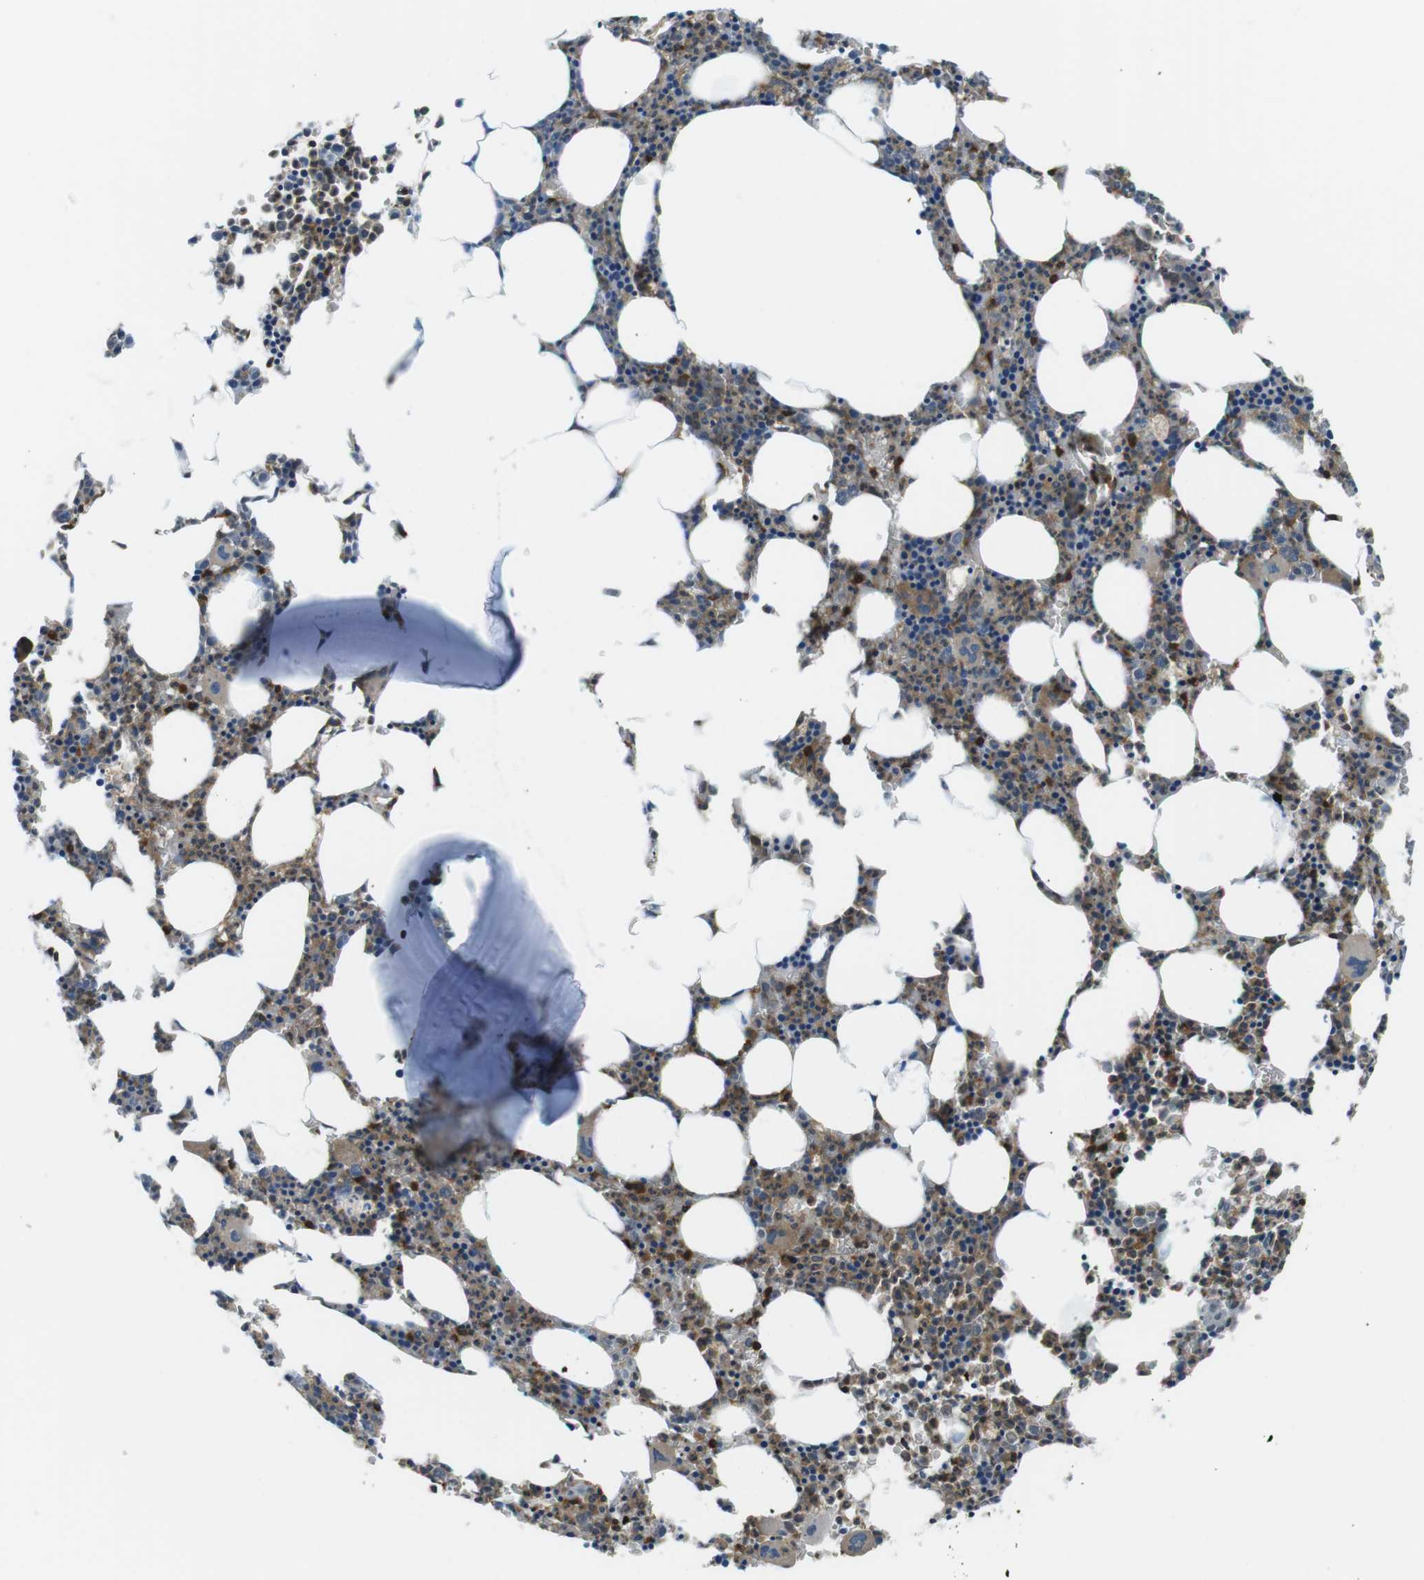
{"staining": {"intensity": "moderate", "quantity": ">75%", "location": "cytoplasmic/membranous"}, "tissue": "bone marrow", "cell_type": "Hematopoietic cells", "image_type": "normal", "snomed": [{"axis": "morphology", "description": "Normal tissue, NOS"}, {"axis": "morphology", "description": "Inflammation, NOS"}, {"axis": "topography", "description": "Bone marrow"}], "caption": "Bone marrow stained with a brown dye displays moderate cytoplasmic/membranous positive staining in about >75% of hematopoietic cells.", "gene": "STK10", "patient": {"sex": "female", "age": 61}}